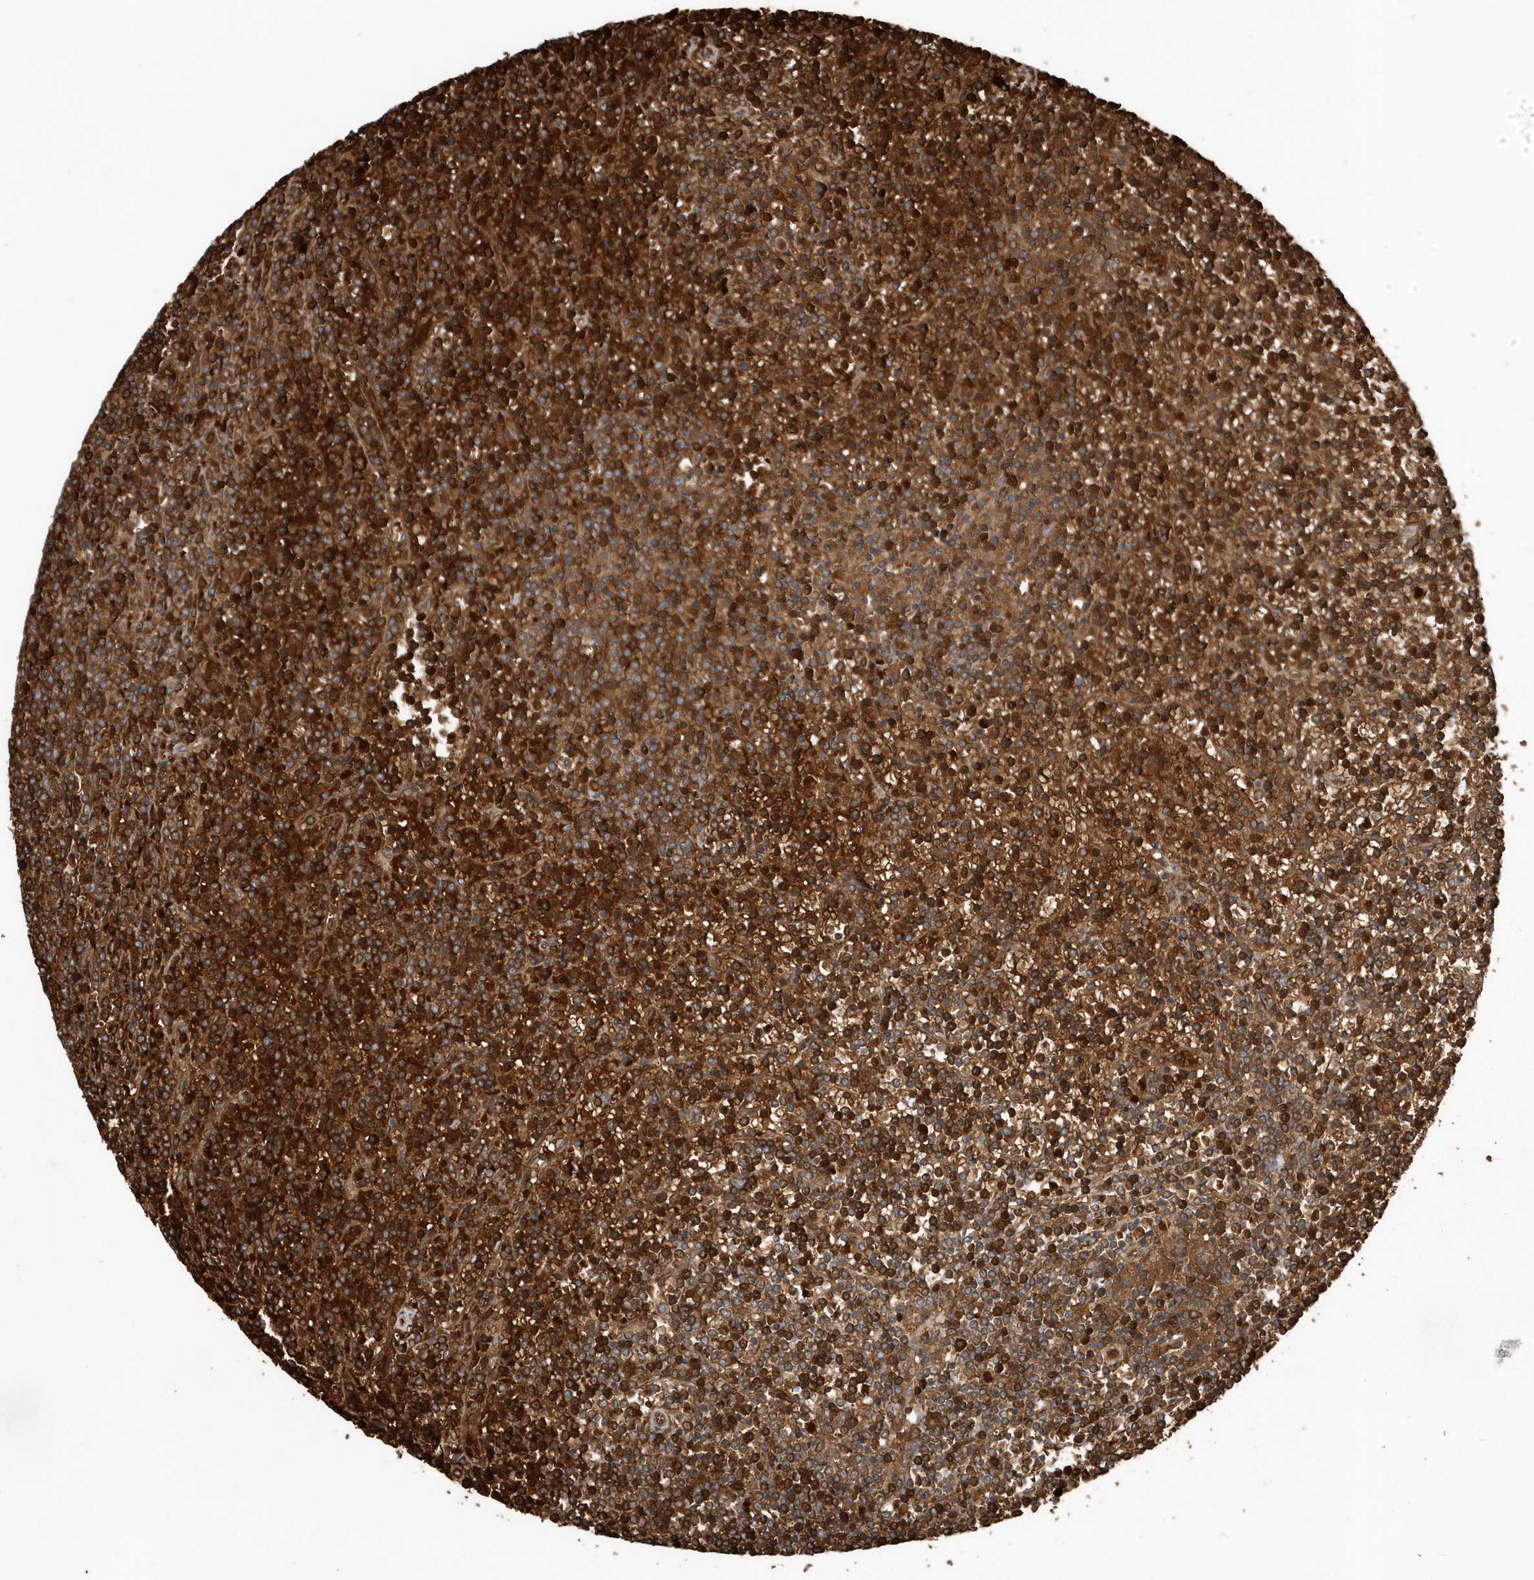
{"staining": {"intensity": "strong", "quantity": ">75%", "location": "cytoplasmic/membranous"}, "tissue": "lymphoma", "cell_type": "Tumor cells", "image_type": "cancer", "snomed": [{"axis": "morphology", "description": "Malignant lymphoma, non-Hodgkin's type, Low grade"}, {"axis": "topography", "description": "Spleen"}], "caption": "Protein positivity by immunohistochemistry demonstrates strong cytoplasmic/membranous positivity in approximately >75% of tumor cells in lymphoma. The protein is stained brown, and the nuclei are stained in blue (DAB IHC with brightfield microscopy, high magnification).", "gene": "HBA2", "patient": {"sex": "female", "age": 19}}